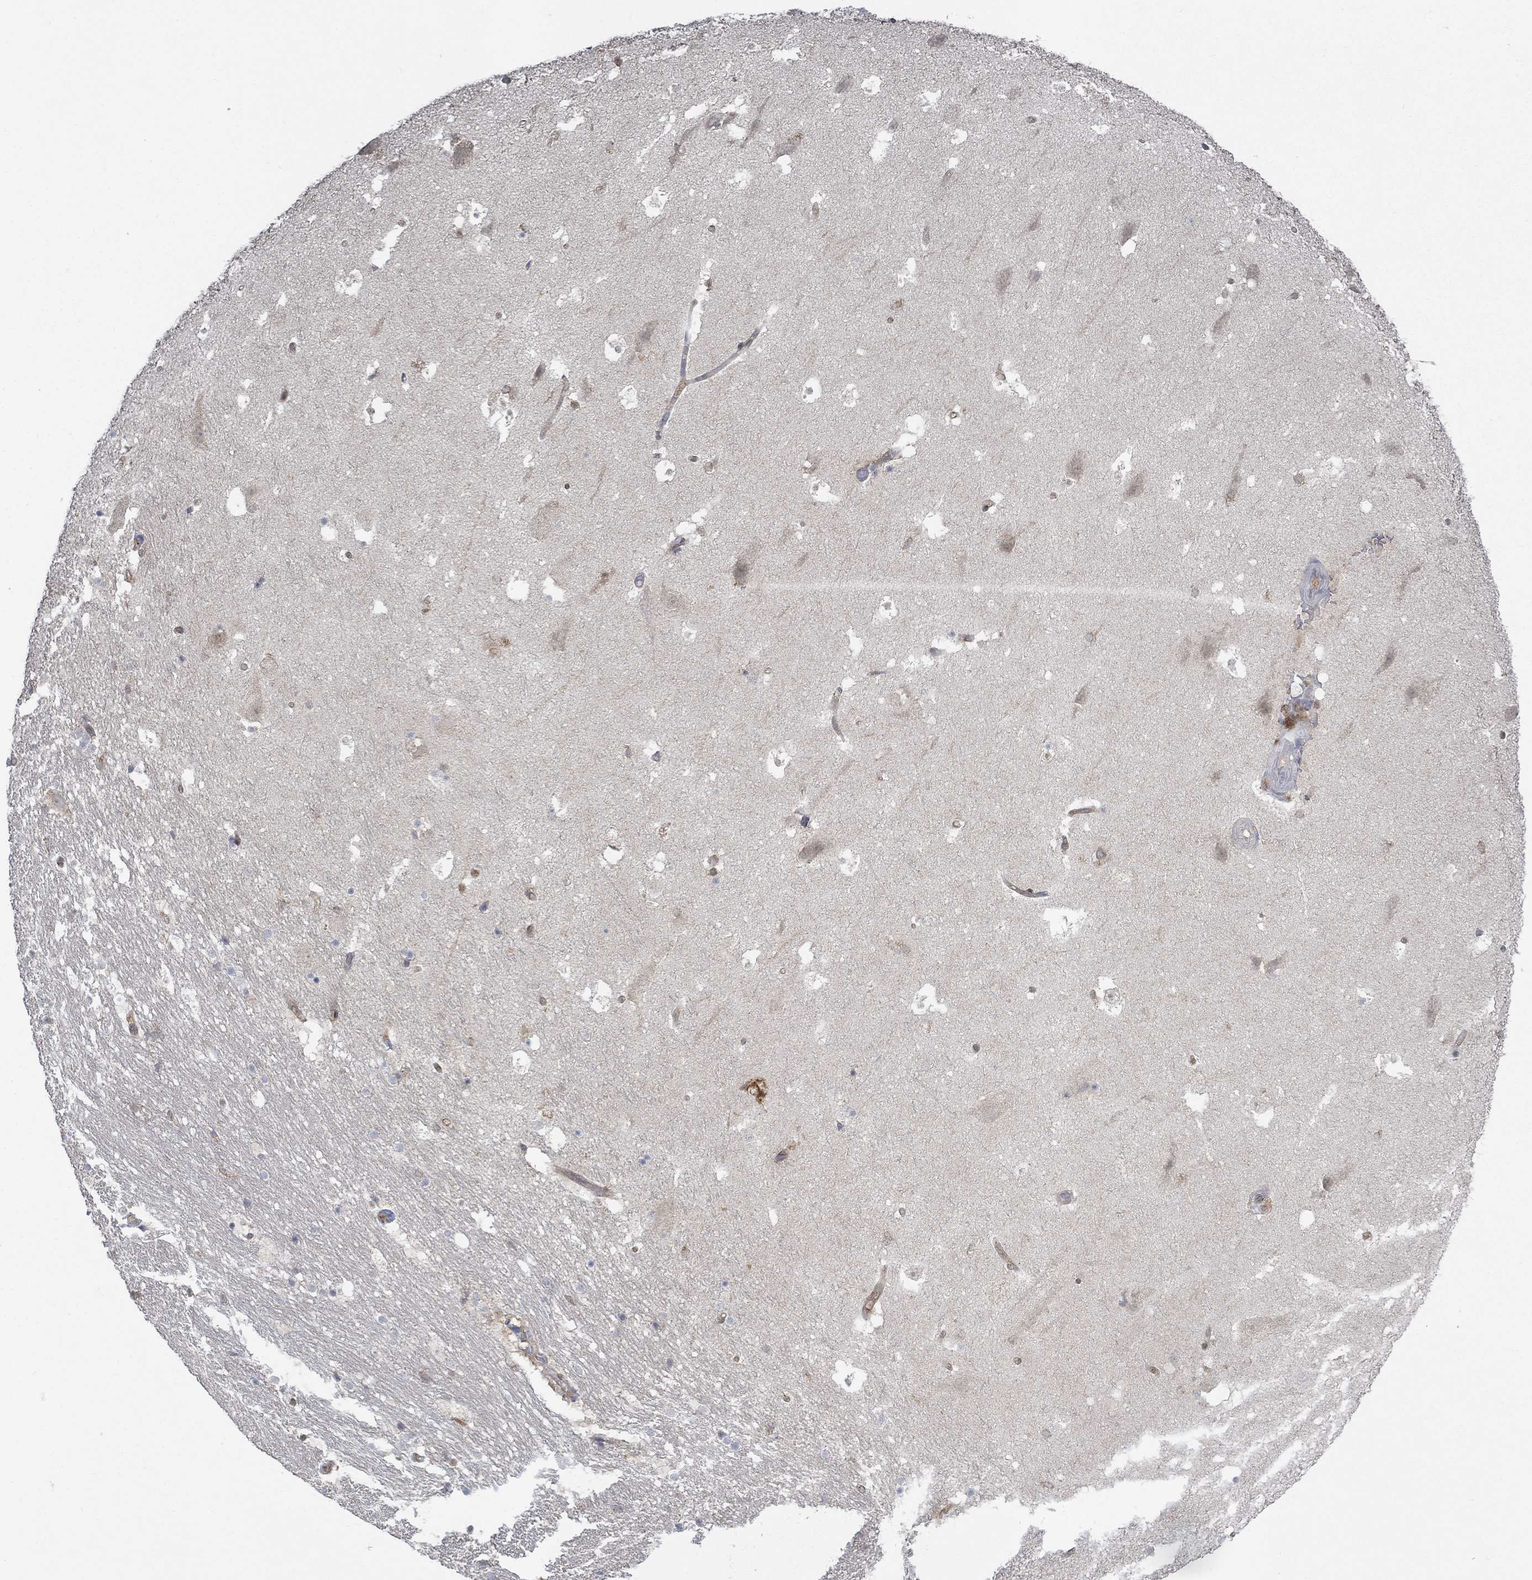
{"staining": {"intensity": "negative", "quantity": "none", "location": "none"}, "tissue": "hippocampus", "cell_type": "Glial cells", "image_type": "normal", "snomed": [{"axis": "morphology", "description": "Normal tissue, NOS"}, {"axis": "topography", "description": "Hippocampus"}], "caption": "Protein analysis of benign hippocampus displays no significant staining in glial cells.", "gene": "MTHFR", "patient": {"sex": "male", "age": 51}}